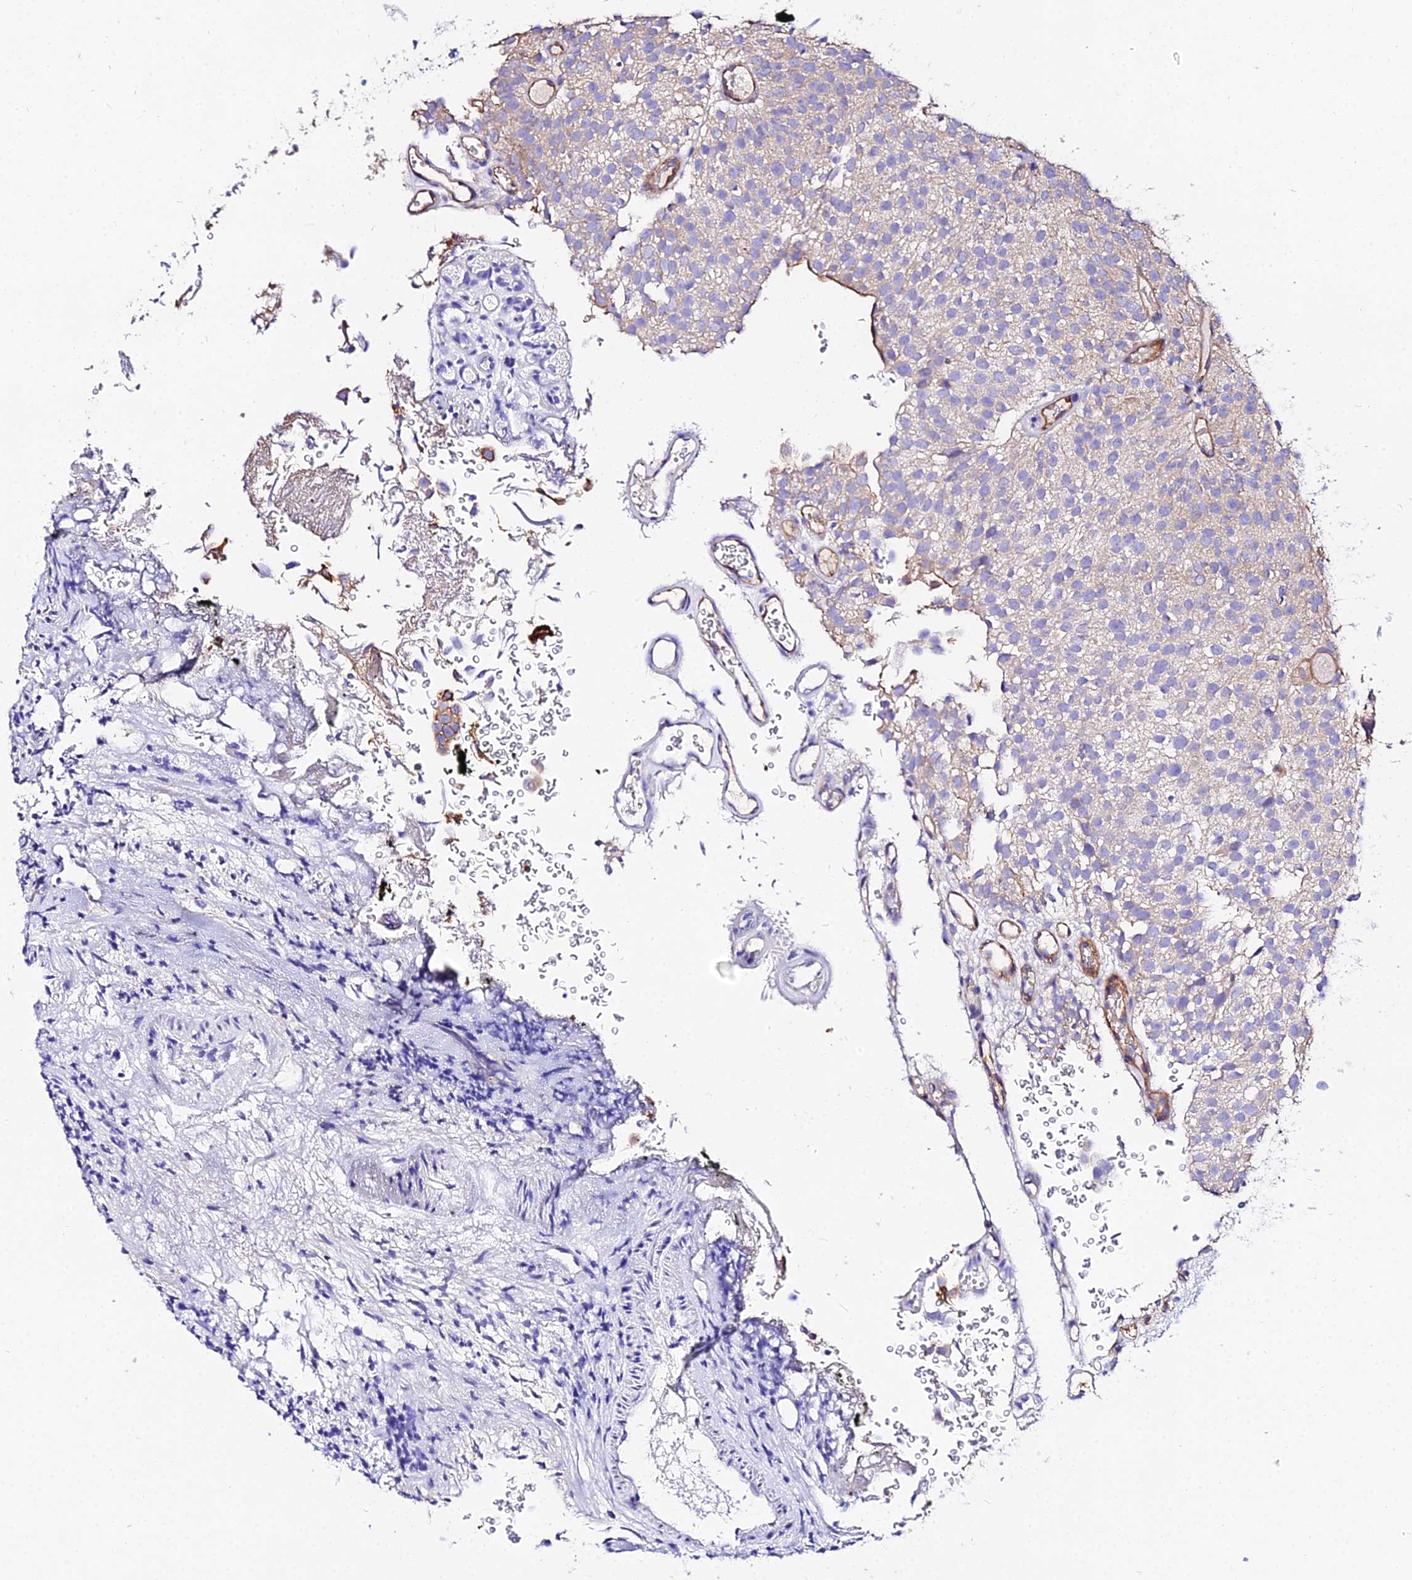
{"staining": {"intensity": "moderate", "quantity": "<25%", "location": "cytoplasmic/membranous"}, "tissue": "urothelial cancer", "cell_type": "Tumor cells", "image_type": "cancer", "snomed": [{"axis": "morphology", "description": "Urothelial carcinoma, Low grade"}, {"axis": "topography", "description": "Urinary bladder"}], "caption": "Urothelial cancer stained with immunohistochemistry shows moderate cytoplasmic/membranous positivity in approximately <25% of tumor cells.", "gene": "DAW1", "patient": {"sex": "male", "age": 78}}